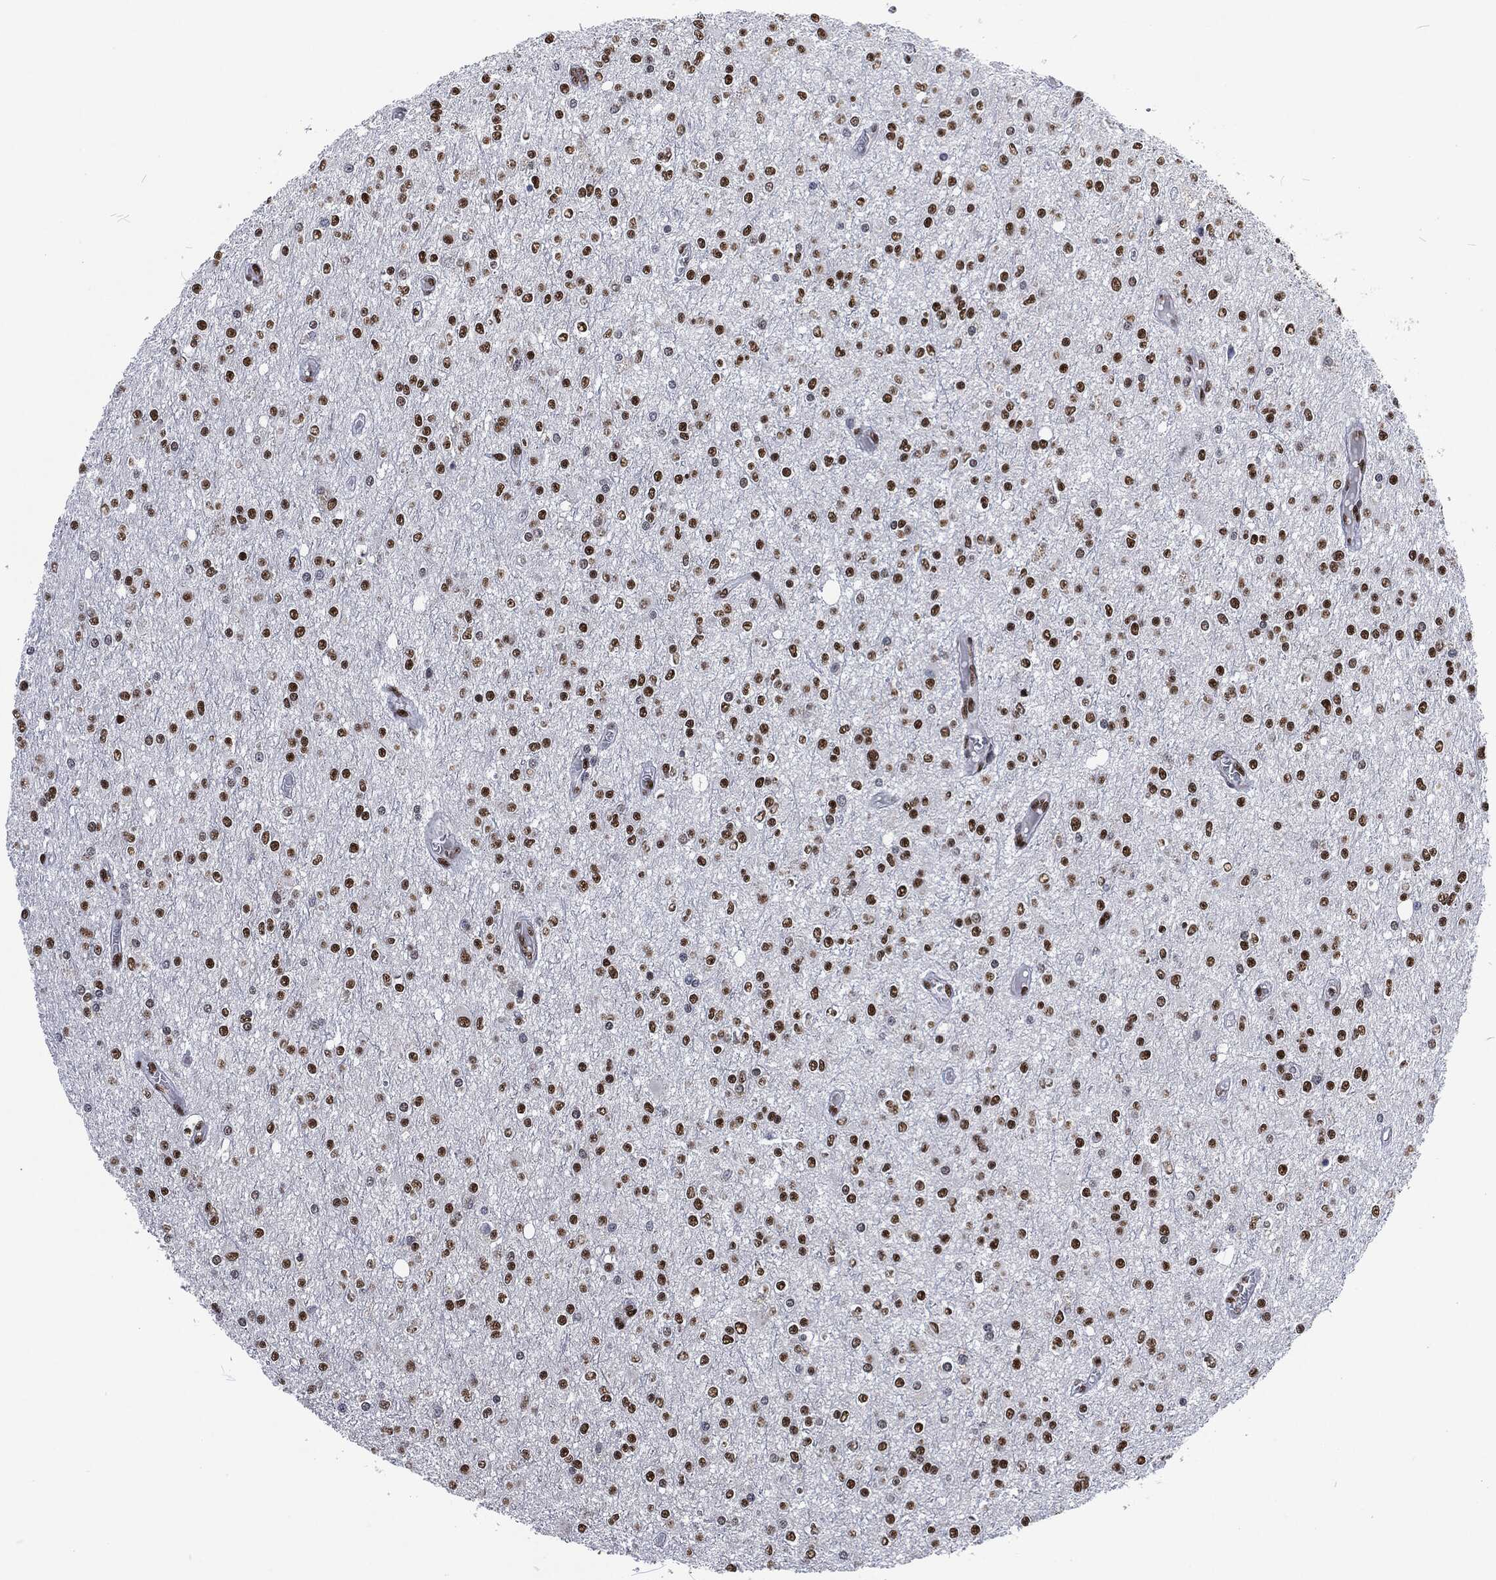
{"staining": {"intensity": "strong", "quantity": "25%-75%", "location": "nuclear"}, "tissue": "glioma", "cell_type": "Tumor cells", "image_type": "cancer", "snomed": [{"axis": "morphology", "description": "Glioma, malignant, Low grade"}, {"axis": "topography", "description": "Brain"}], "caption": "Tumor cells demonstrate strong nuclear positivity in approximately 25%-75% of cells in glioma.", "gene": "DCPS", "patient": {"sex": "female", "age": 45}}